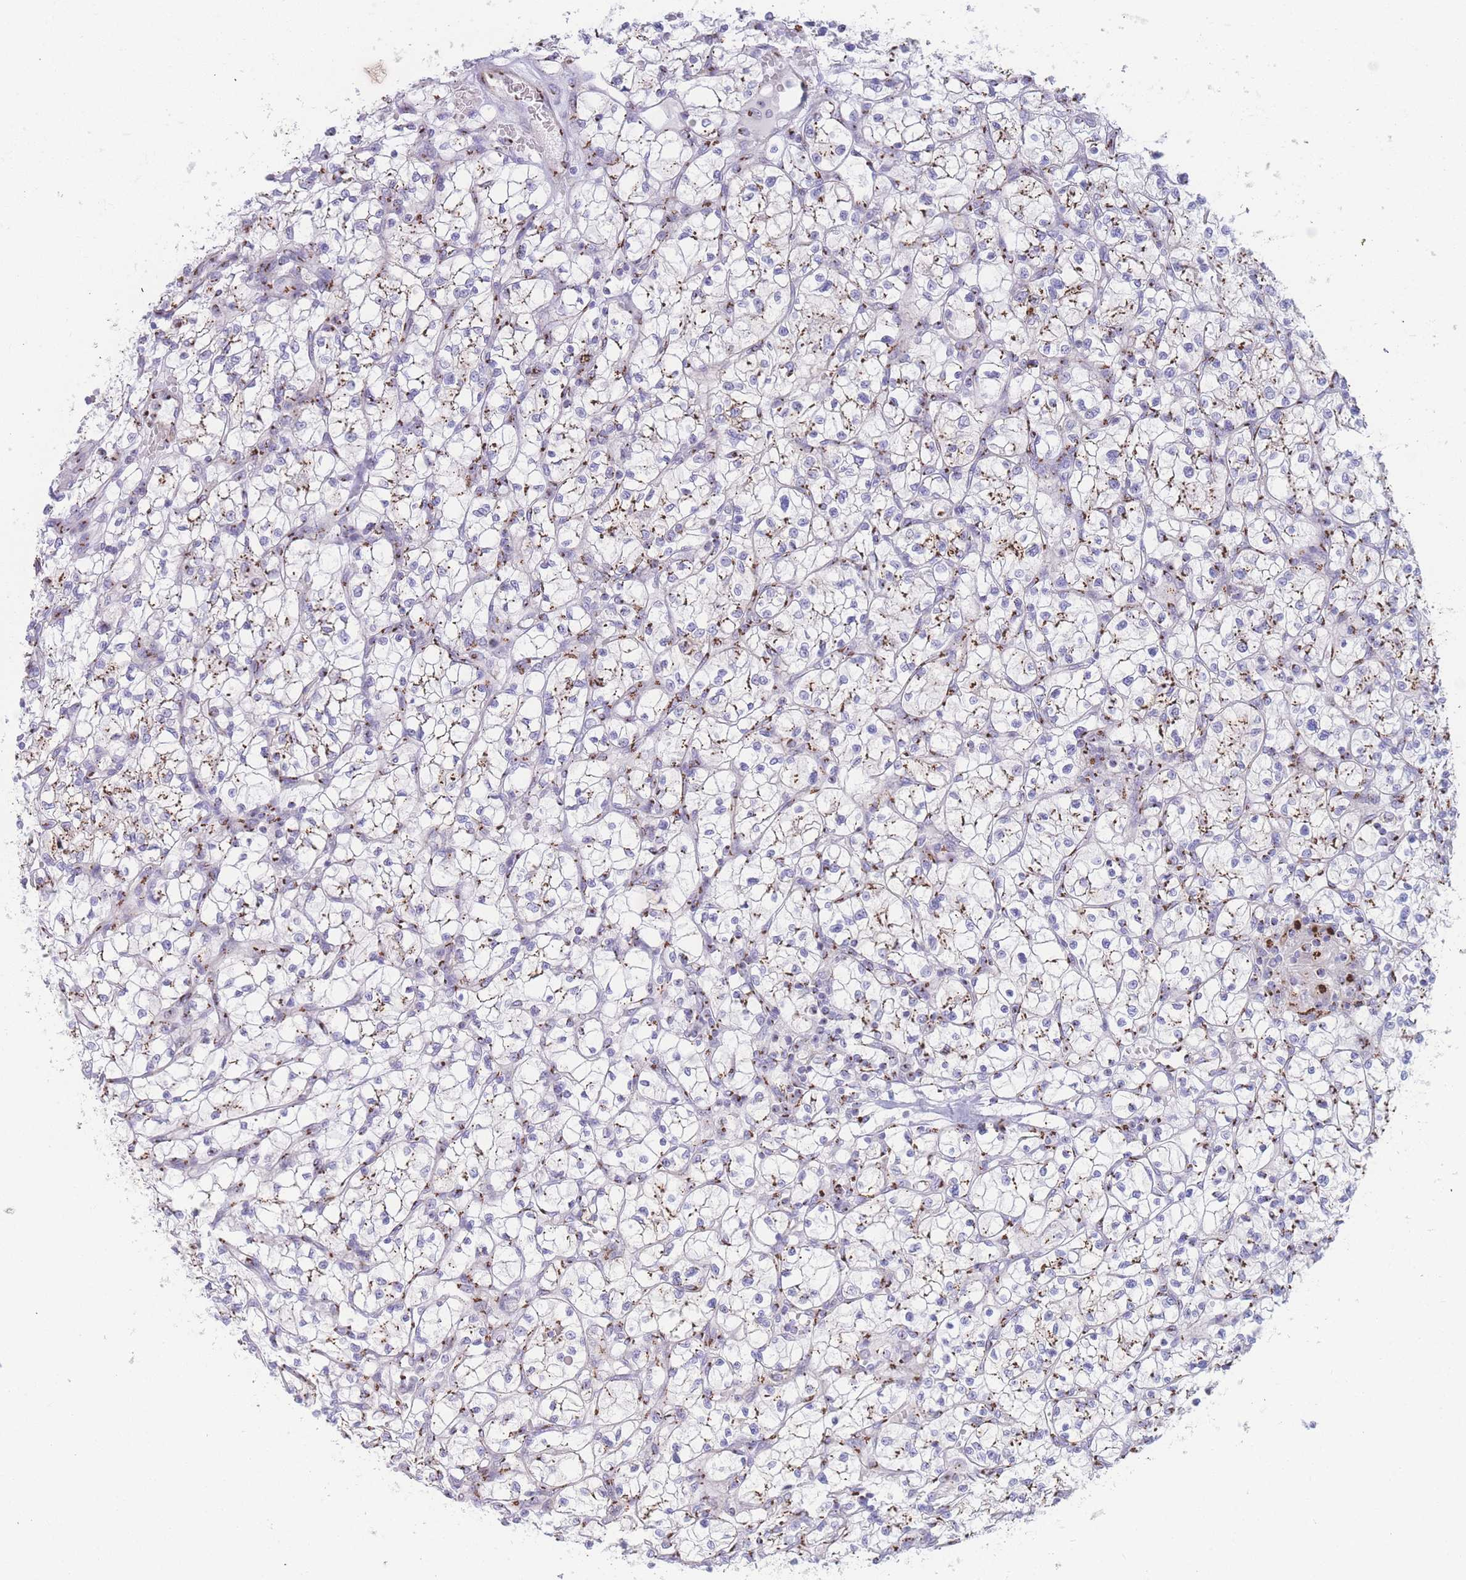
{"staining": {"intensity": "moderate", "quantity": ">75%", "location": "cytoplasmic/membranous"}, "tissue": "renal cancer", "cell_type": "Tumor cells", "image_type": "cancer", "snomed": [{"axis": "morphology", "description": "Adenocarcinoma, NOS"}, {"axis": "topography", "description": "Kidney"}], "caption": "Immunohistochemical staining of renal cancer (adenocarcinoma) shows medium levels of moderate cytoplasmic/membranous expression in approximately >75% of tumor cells. The staining is performed using DAB (3,3'-diaminobenzidine) brown chromogen to label protein expression. The nuclei are counter-stained blue using hematoxylin.", "gene": "GOLM2", "patient": {"sex": "female", "age": 64}}